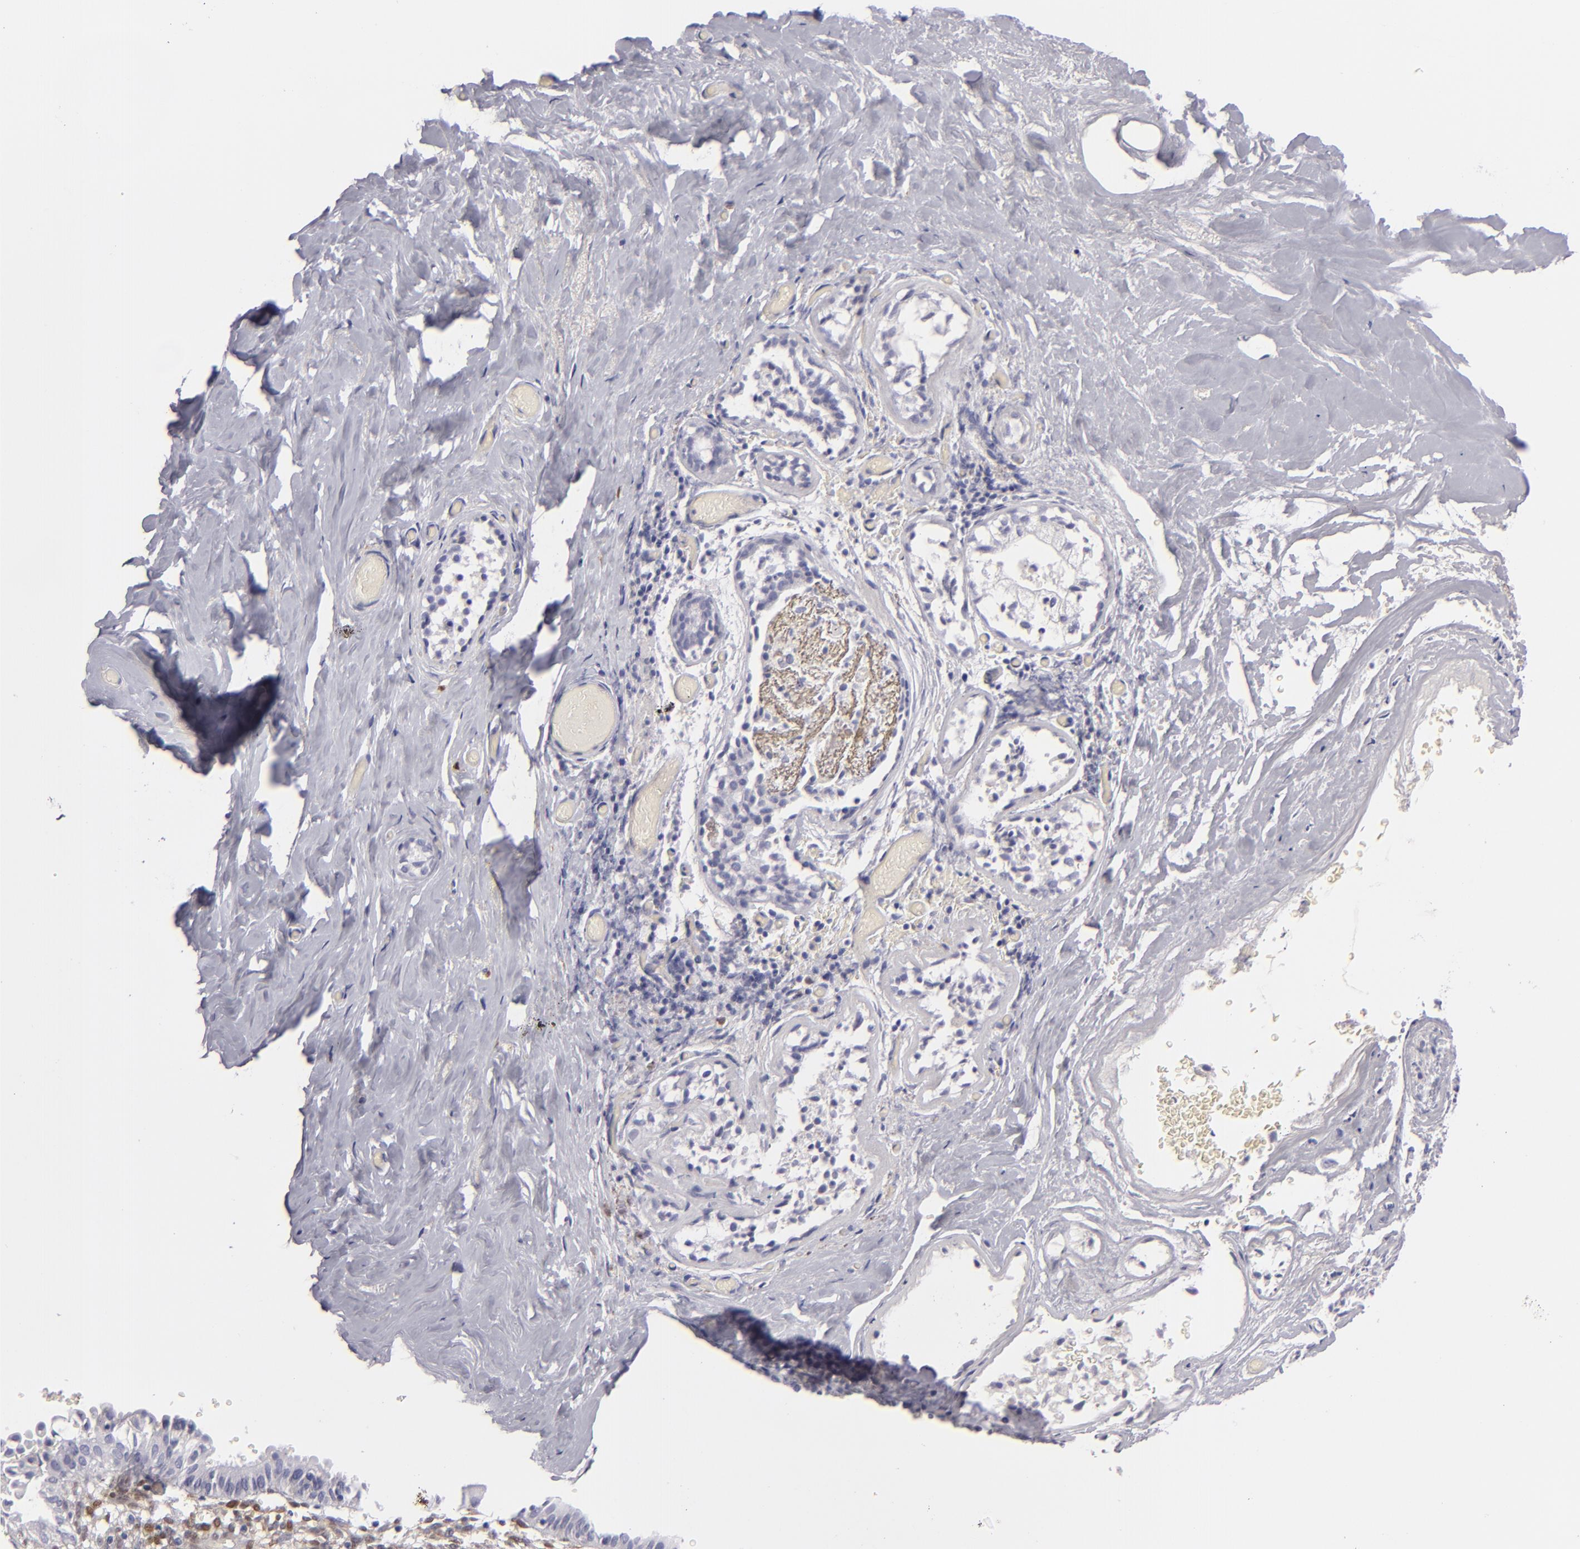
{"staining": {"intensity": "moderate", "quantity": "<25%", "location": "cytoplasmic/membranous"}, "tissue": "endometrium", "cell_type": "Cells in endometrial stroma", "image_type": "normal", "snomed": [{"axis": "morphology", "description": "Normal tissue, NOS"}, {"axis": "topography", "description": "Endometrium"}], "caption": "Normal endometrium exhibits moderate cytoplasmic/membranous expression in approximately <25% of cells in endometrial stroma Nuclei are stained in blue..", "gene": "F13A1", "patient": {"sex": "female", "age": 61}}